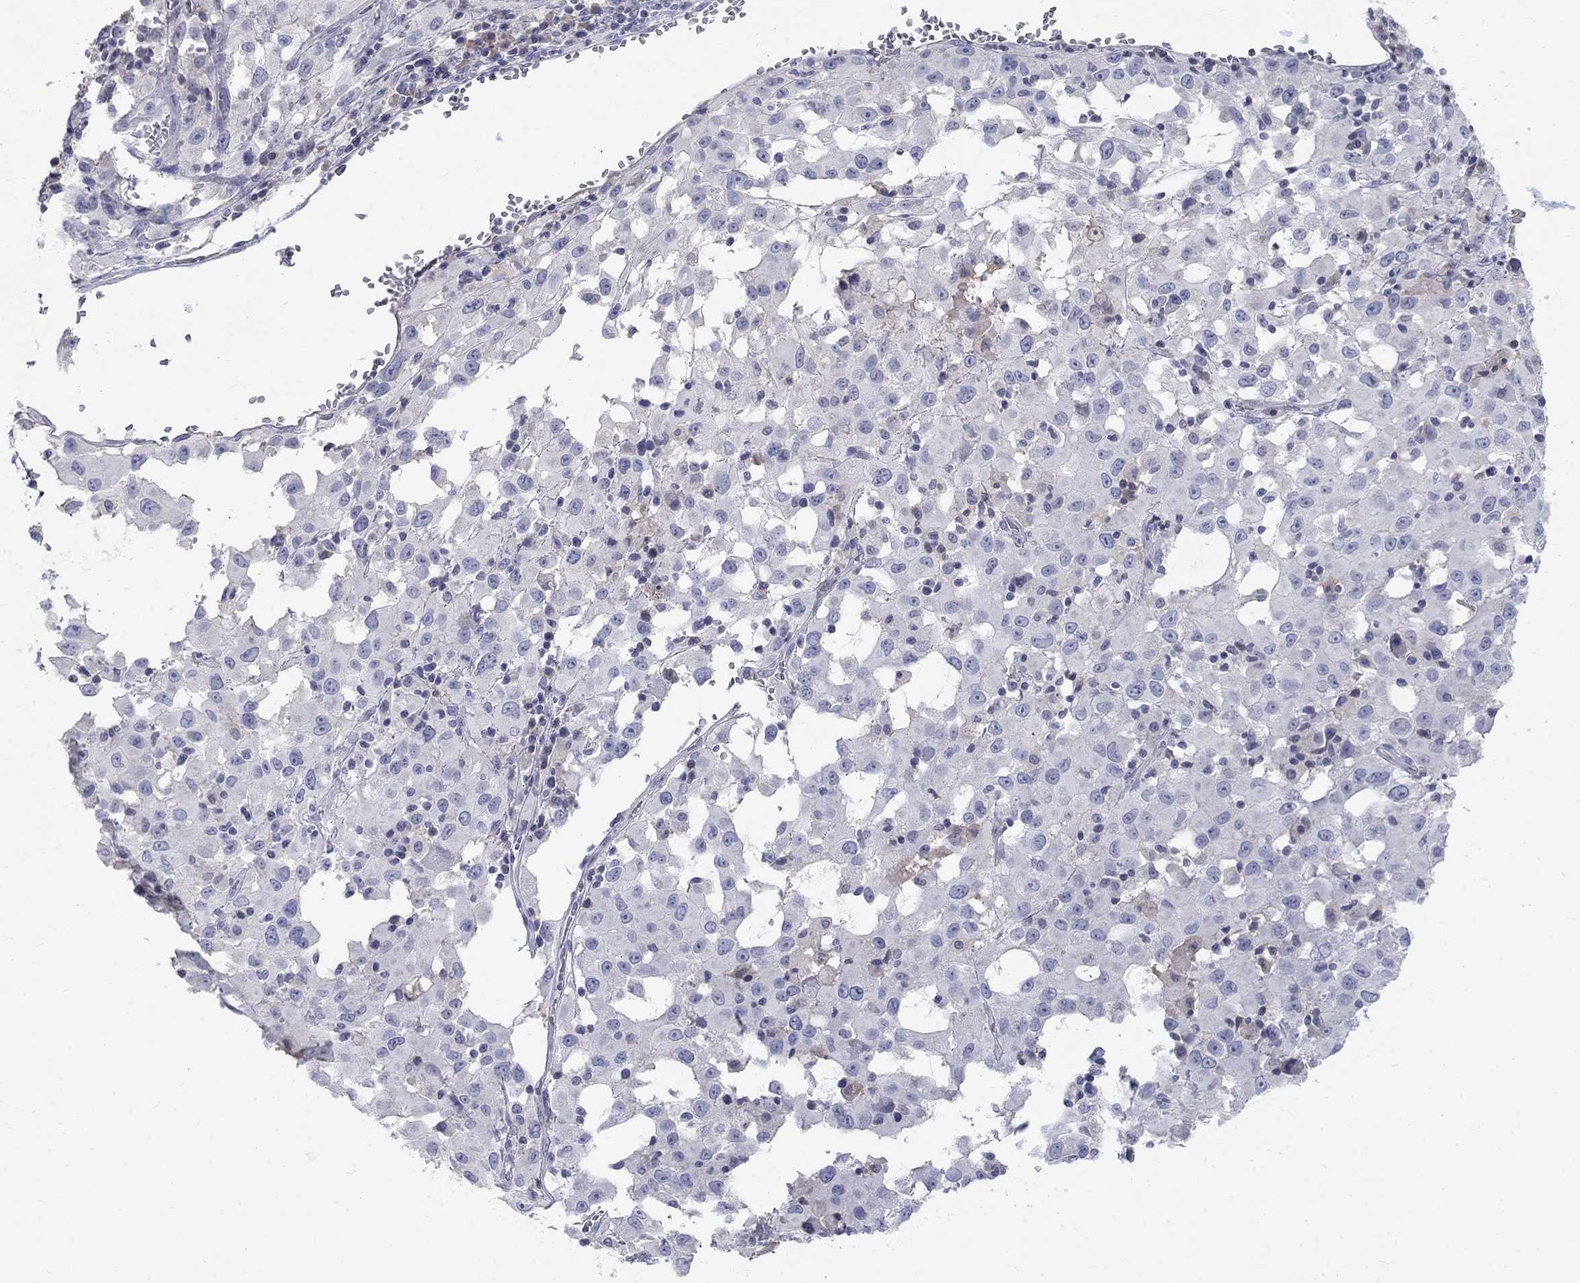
{"staining": {"intensity": "negative", "quantity": "none", "location": "none"}, "tissue": "melanoma", "cell_type": "Tumor cells", "image_type": "cancer", "snomed": [{"axis": "morphology", "description": "Malignant melanoma, Metastatic site"}, {"axis": "topography", "description": "Lymph node"}], "caption": "Immunohistochemistry photomicrograph of melanoma stained for a protein (brown), which displays no positivity in tumor cells. (DAB immunohistochemistry (IHC), high magnification).", "gene": "PTH1R", "patient": {"sex": "male", "age": 50}}